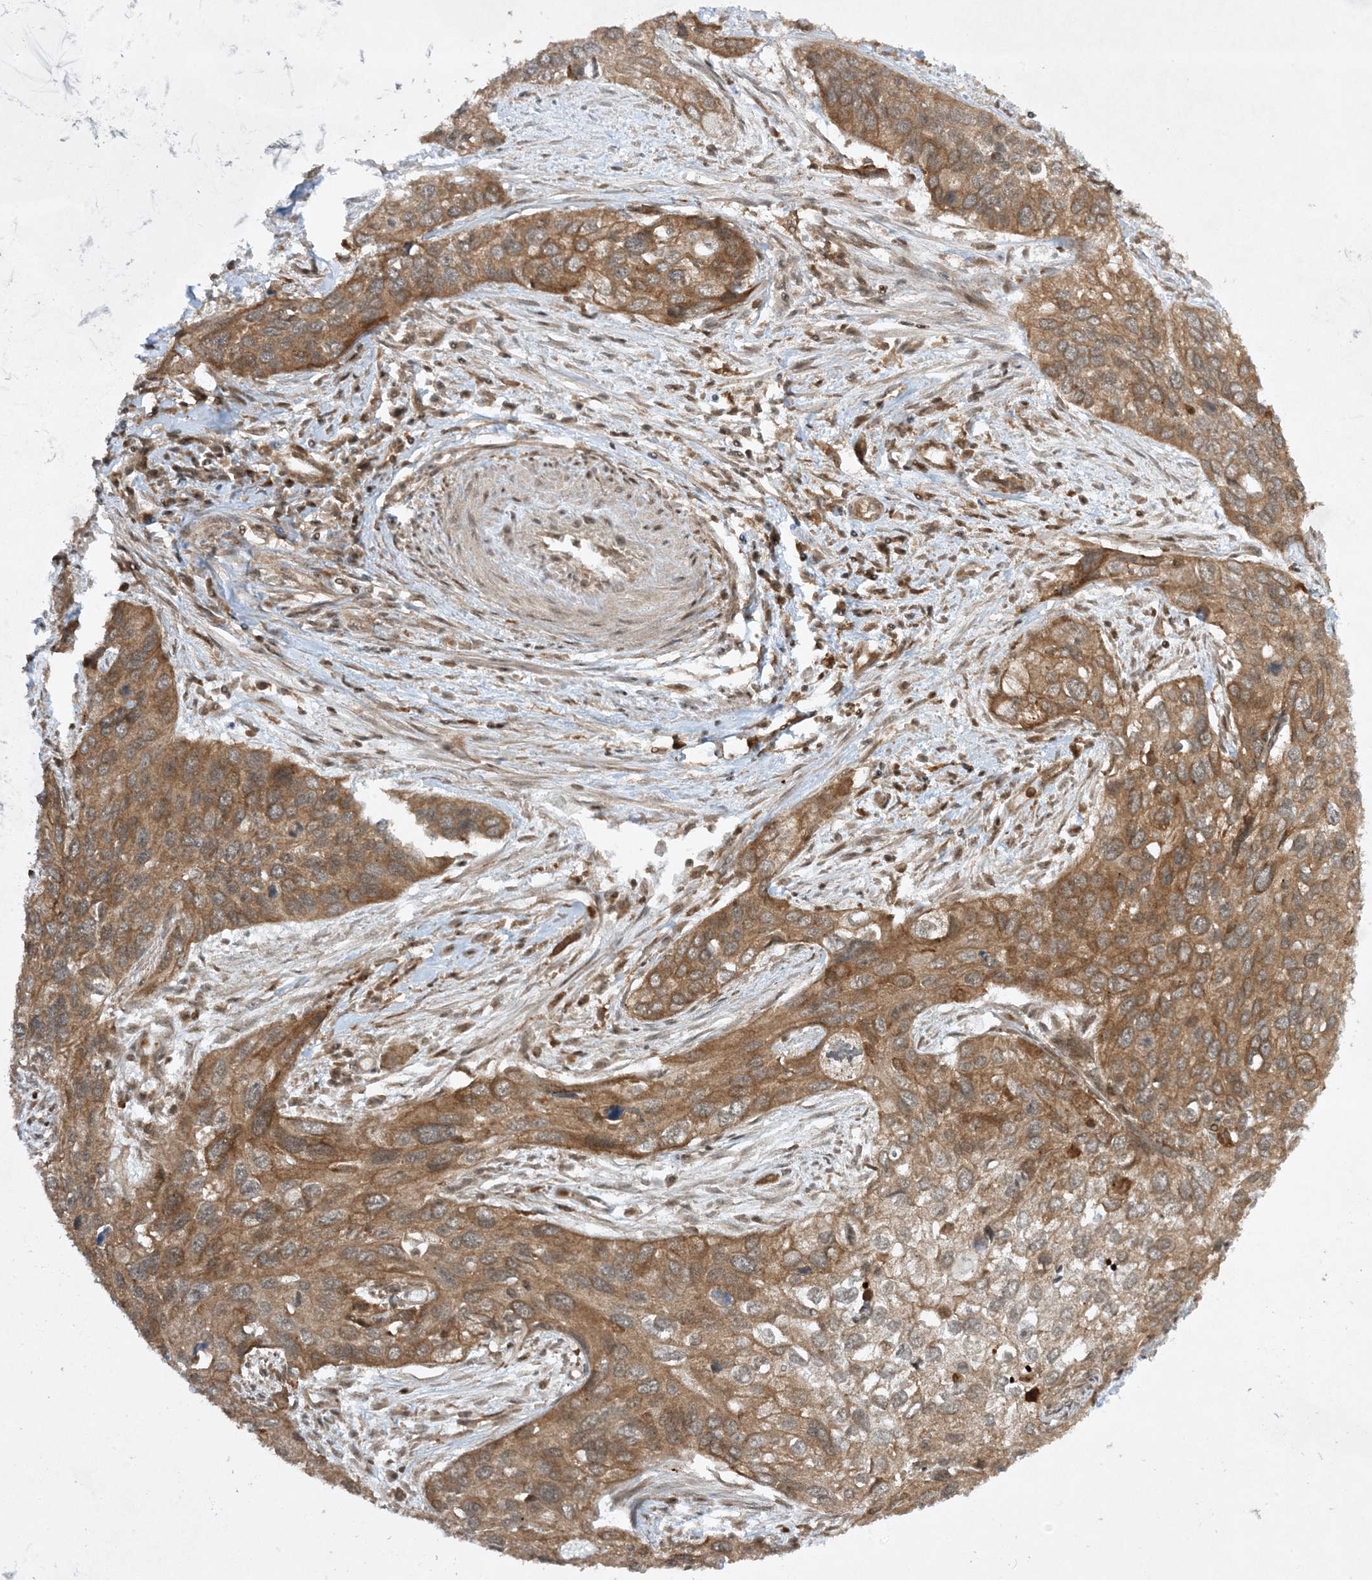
{"staining": {"intensity": "moderate", "quantity": ">75%", "location": "cytoplasmic/membranous"}, "tissue": "cervical cancer", "cell_type": "Tumor cells", "image_type": "cancer", "snomed": [{"axis": "morphology", "description": "Squamous cell carcinoma, NOS"}, {"axis": "topography", "description": "Cervix"}], "caption": "Immunohistochemical staining of human cervical cancer displays medium levels of moderate cytoplasmic/membranous protein positivity in about >75% of tumor cells.", "gene": "CERT1", "patient": {"sex": "female", "age": 55}}